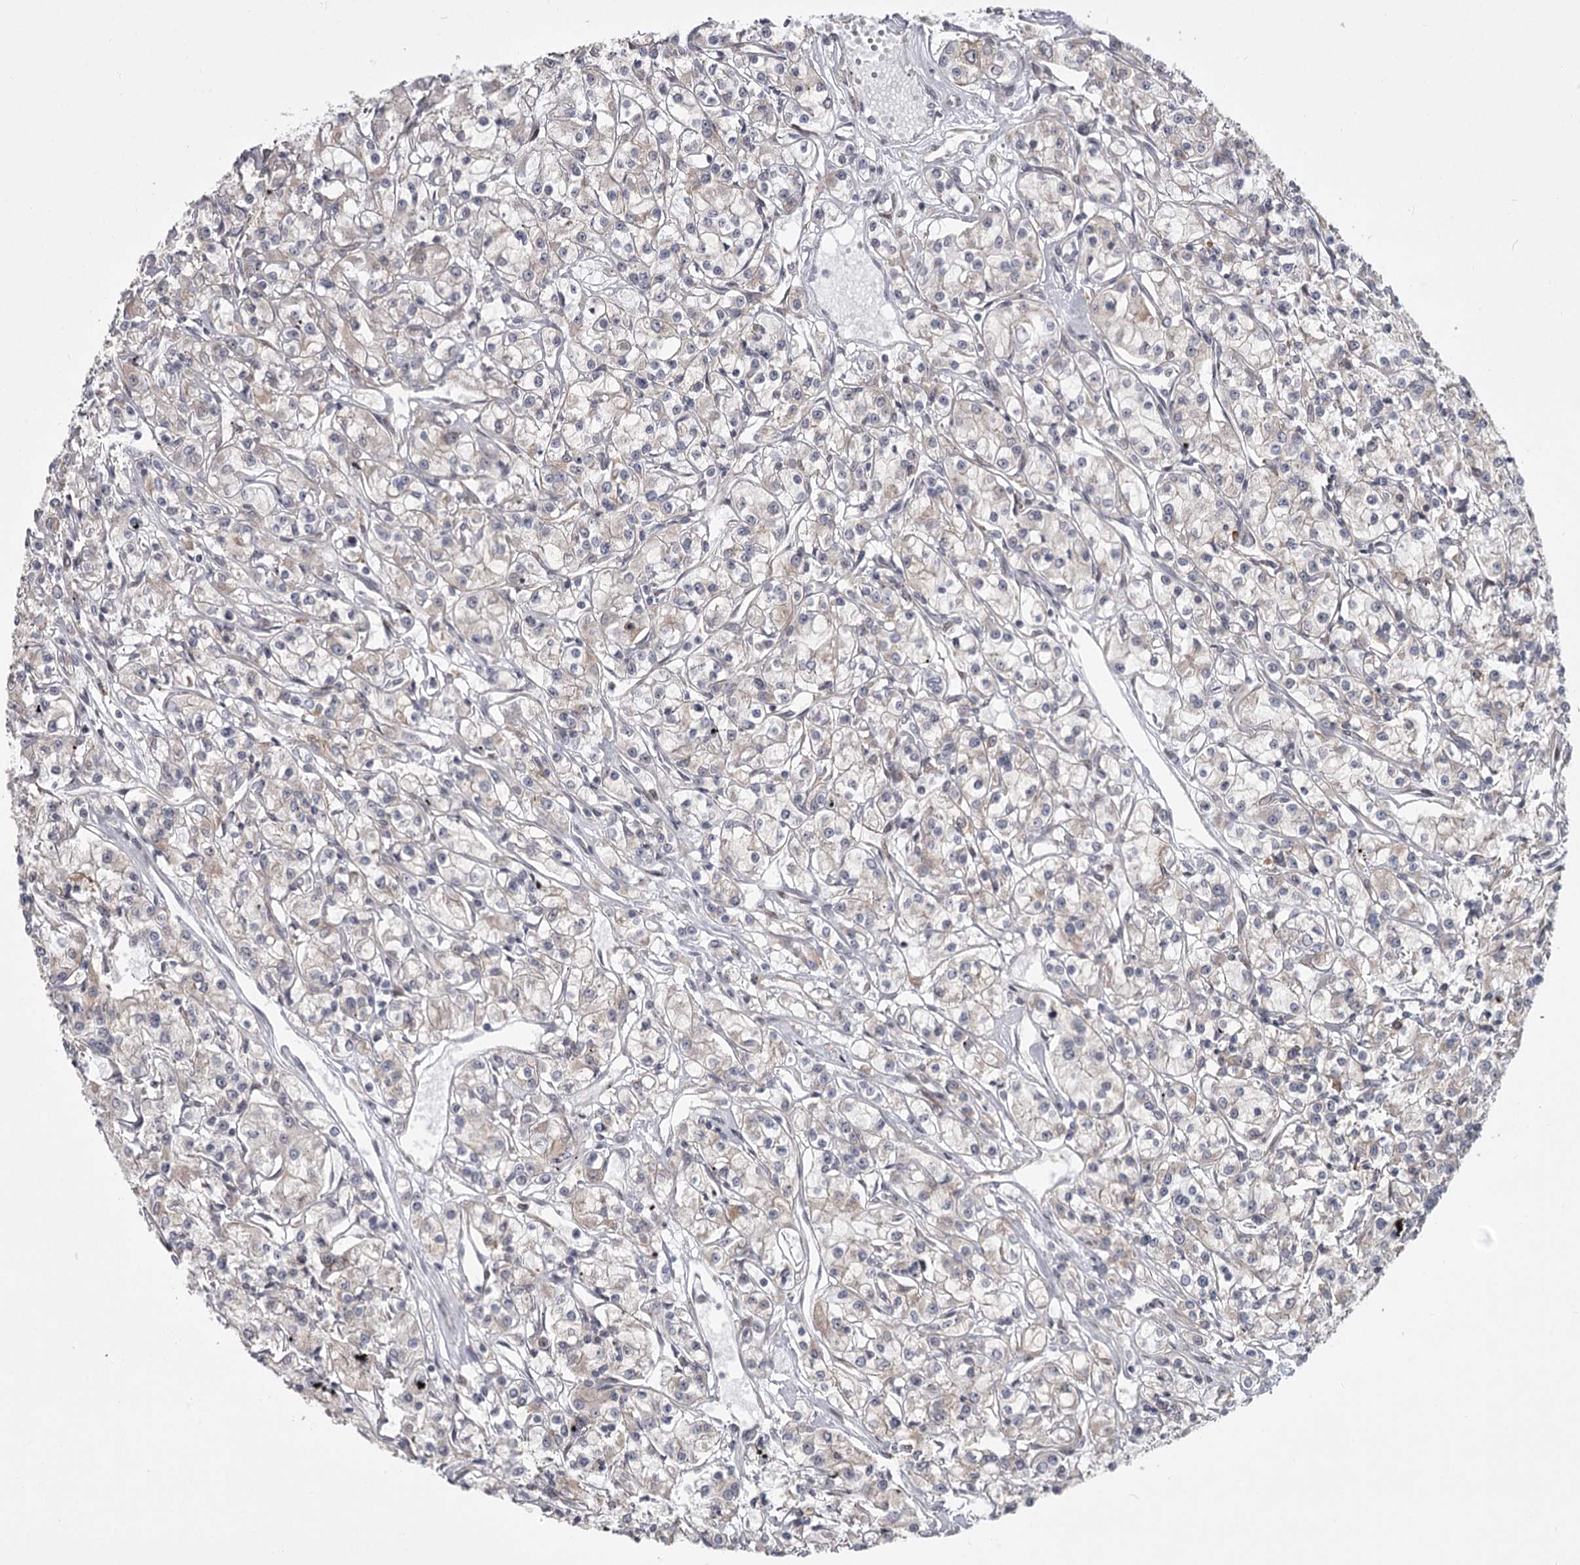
{"staining": {"intensity": "weak", "quantity": "25%-75%", "location": "cytoplasmic/membranous"}, "tissue": "renal cancer", "cell_type": "Tumor cells", "image_type": "cancer", "snomed": [{"axis": "morphology", "description": "Adenocarcinoma, NOS"}, {"axis": "topography", "description": "Kidney"}], "caption": "Tumor cells show low levels of weak cytoplasmic/membranous expression in about 25%-75% of cells in human adenocarcinoma (renal).", "gene": "CCNG2", "patient": {"sex": "female", "age": 59}}